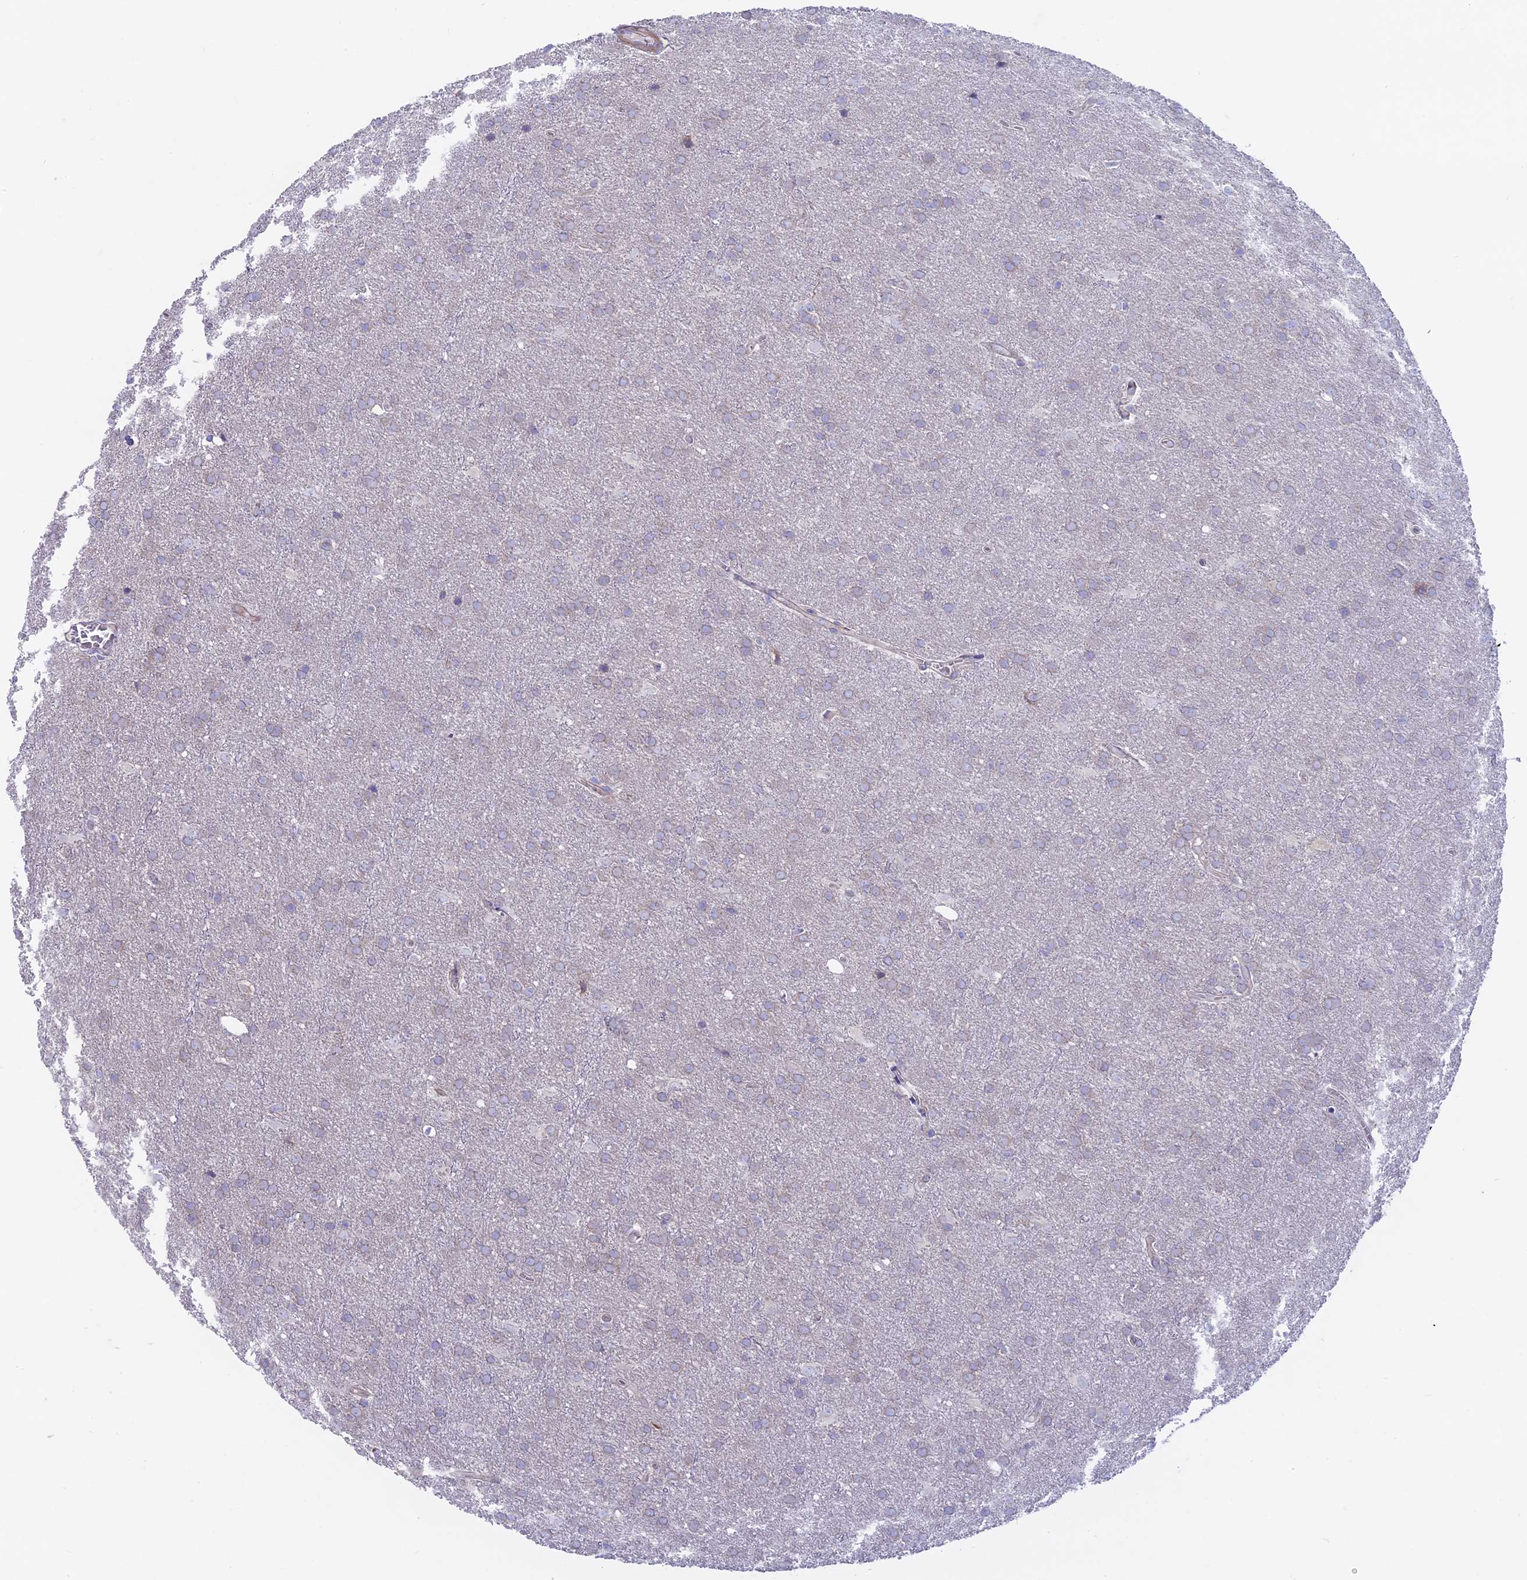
{"staining": {"intensity": "negative", "quantity": "none", "location": "none"}, "tissue": "glioma", "cell_type": "Tumor cells", "image_type": "cancer", "snomed": [{"axis": "morphology", "description": "Glioma, malignant, Low grade"}, {"axis": "topography", "description": "Brain"}], "caption": "There is no significant staining in tumor cells of malignant low-grade glioma.", "gene": "MYO5B", "patient": {"sex": "female", "age": 32}}